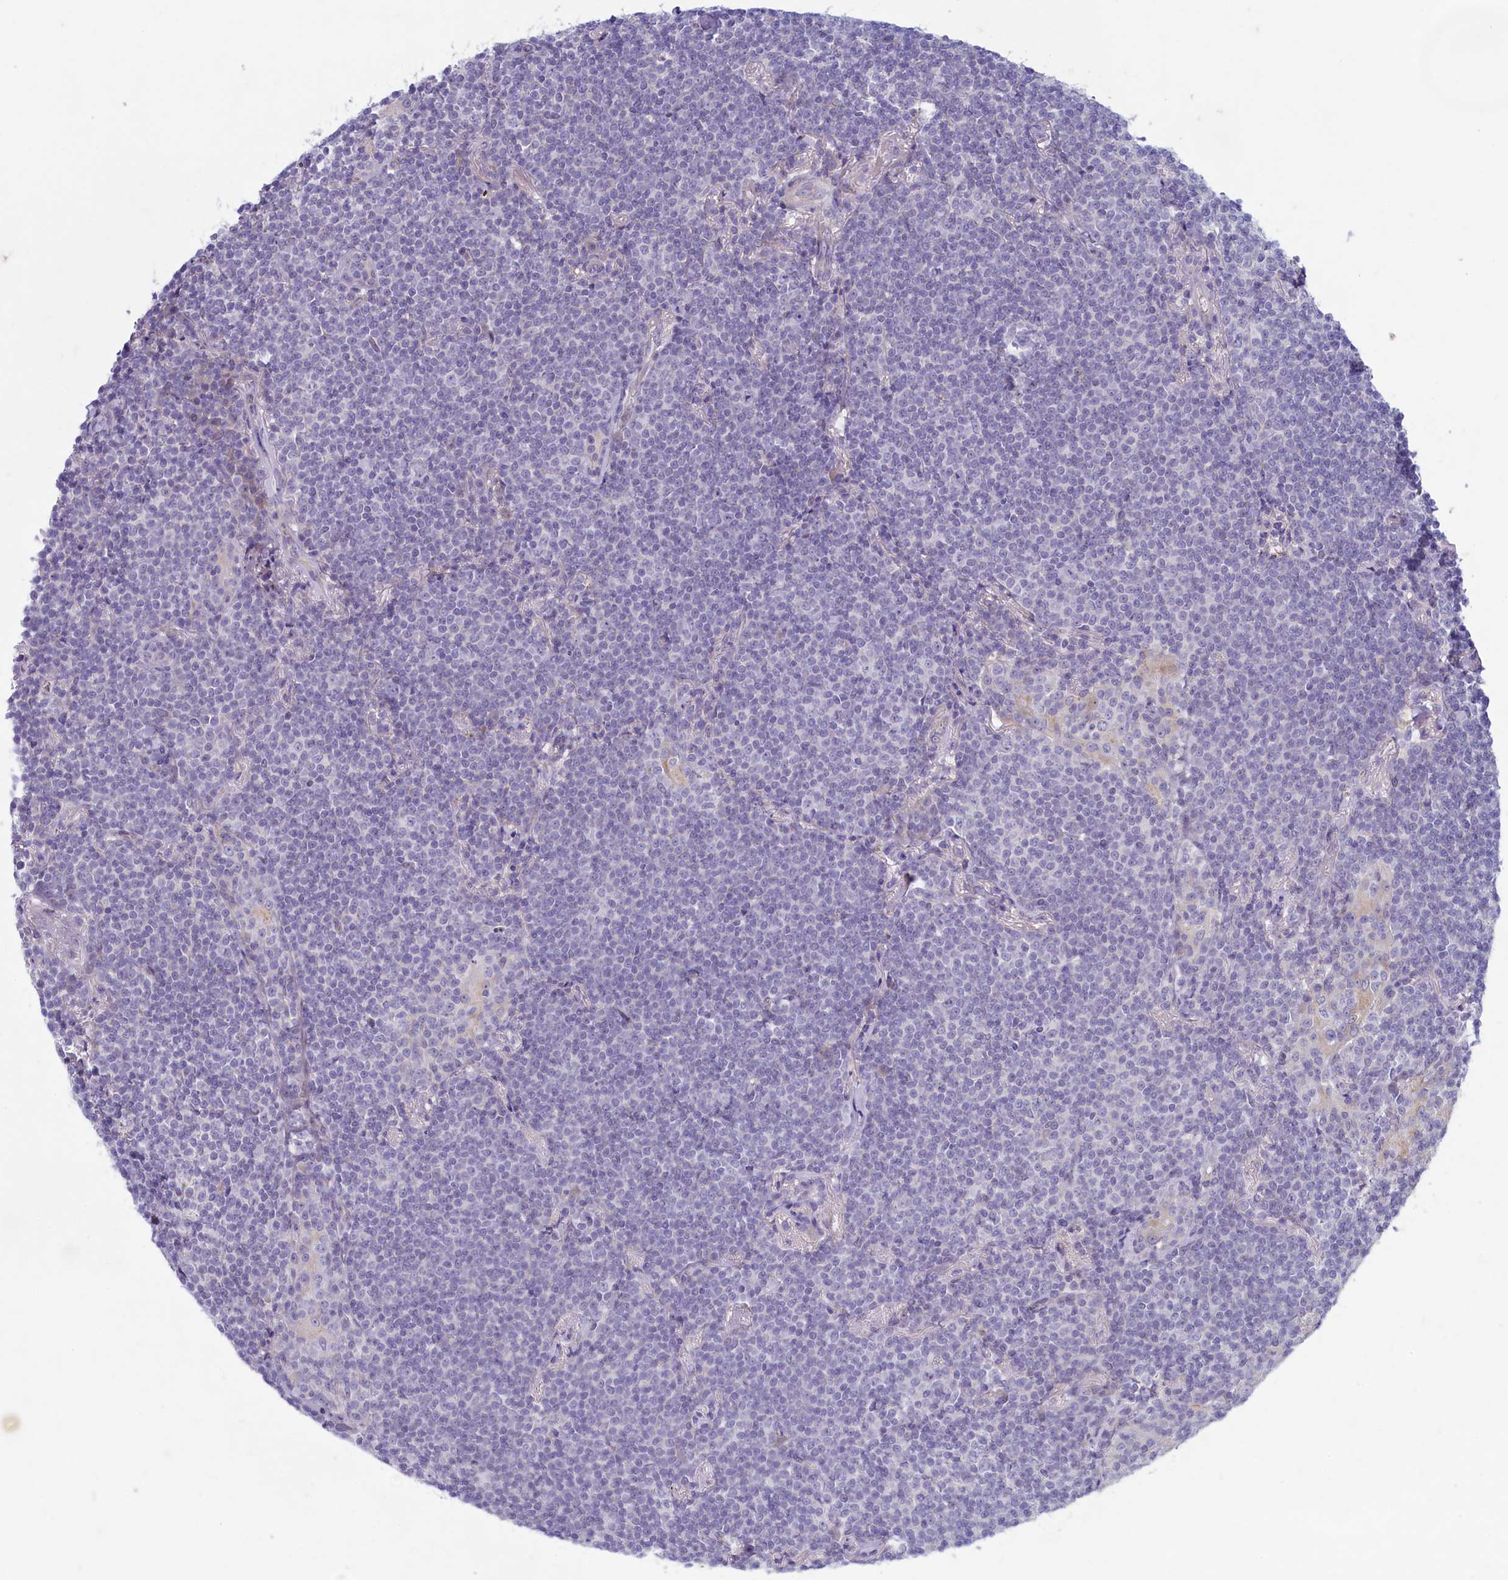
{"staining": {"intensity": "negative", "quantity": "none", "location": "none"}, "tissue": "lymphoma", "cell_type": "Tumor cells", "image_type": "cancer", "snomed": [{"axis": "morphology", "description": "Malignant lymphoma, non-Hodgkin's type, Low grade"}, {"axis": "topography", "description": "Lung"}], "caption": "There is no significant positivity in tumor cells of malignant lymphoma, non-Hodgkin's type (low-grade). Brightfield microscopy of immunohistochemistry stained with DAB (brown) and hematoxylin (blue), captured at high magnification.", "gene": "PLEKHG6", "patient": {"sex": "female", "age": 71}}